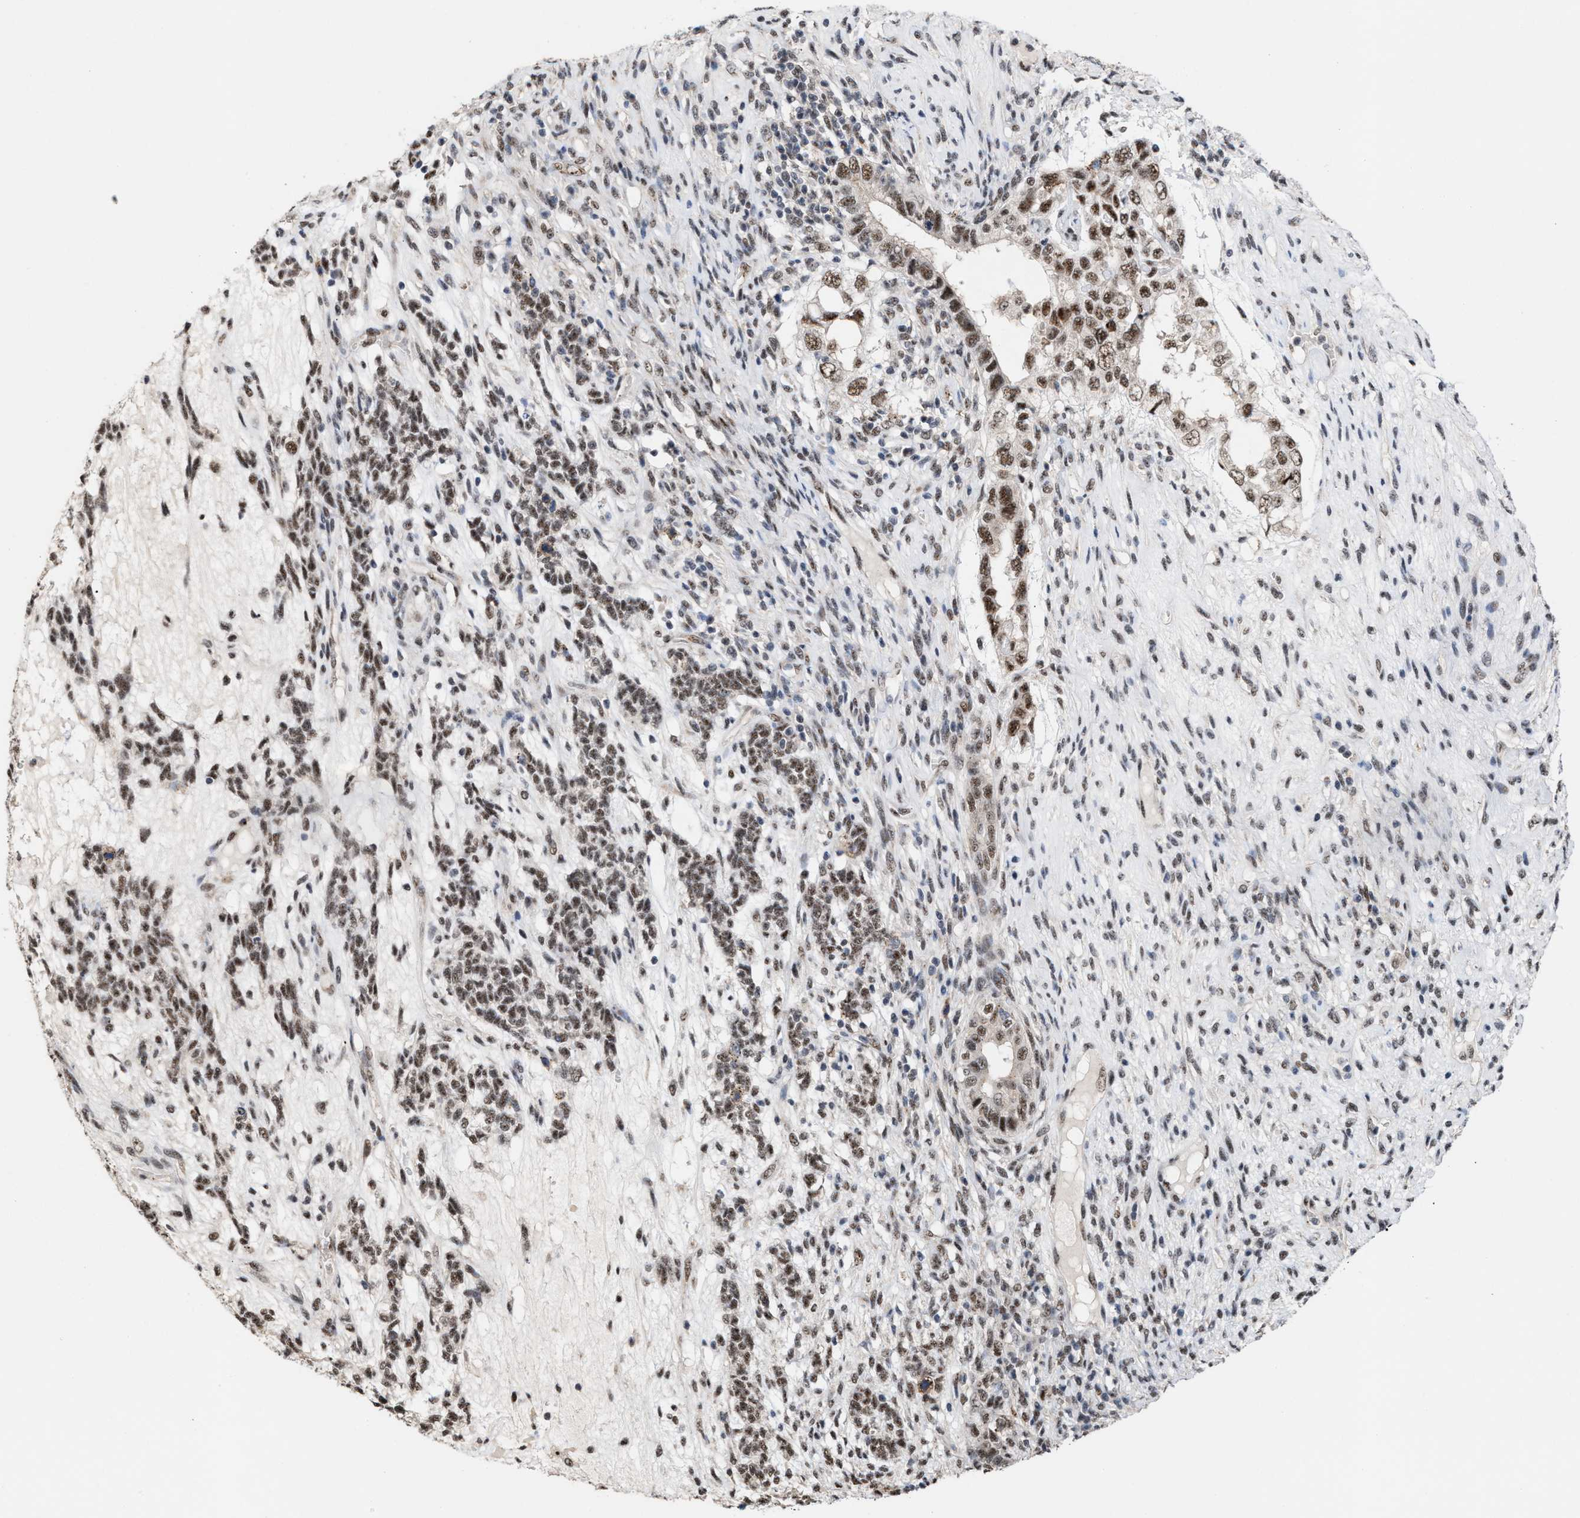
{"staining": {"intensity": "strong", "quantity": ">75%", "location": "nuclear"}, "tissue": "testis cancer", "cell_type": "Tumor cells", "image_type": "cancer", "snomed": [{"axis": "morphology", "description": "Seminoma, NOS"}, {"axis": "topography", "description": "Testis"}], "caption": "Immunohistochemistry histopathology image of human testis cancer stained for a protein (brown), which displays high levels of strong nuclear staining in approximately >75% of tumor cells.", "gene": "EIF4A3", "patient": {"sex": "male", "age": 28}}